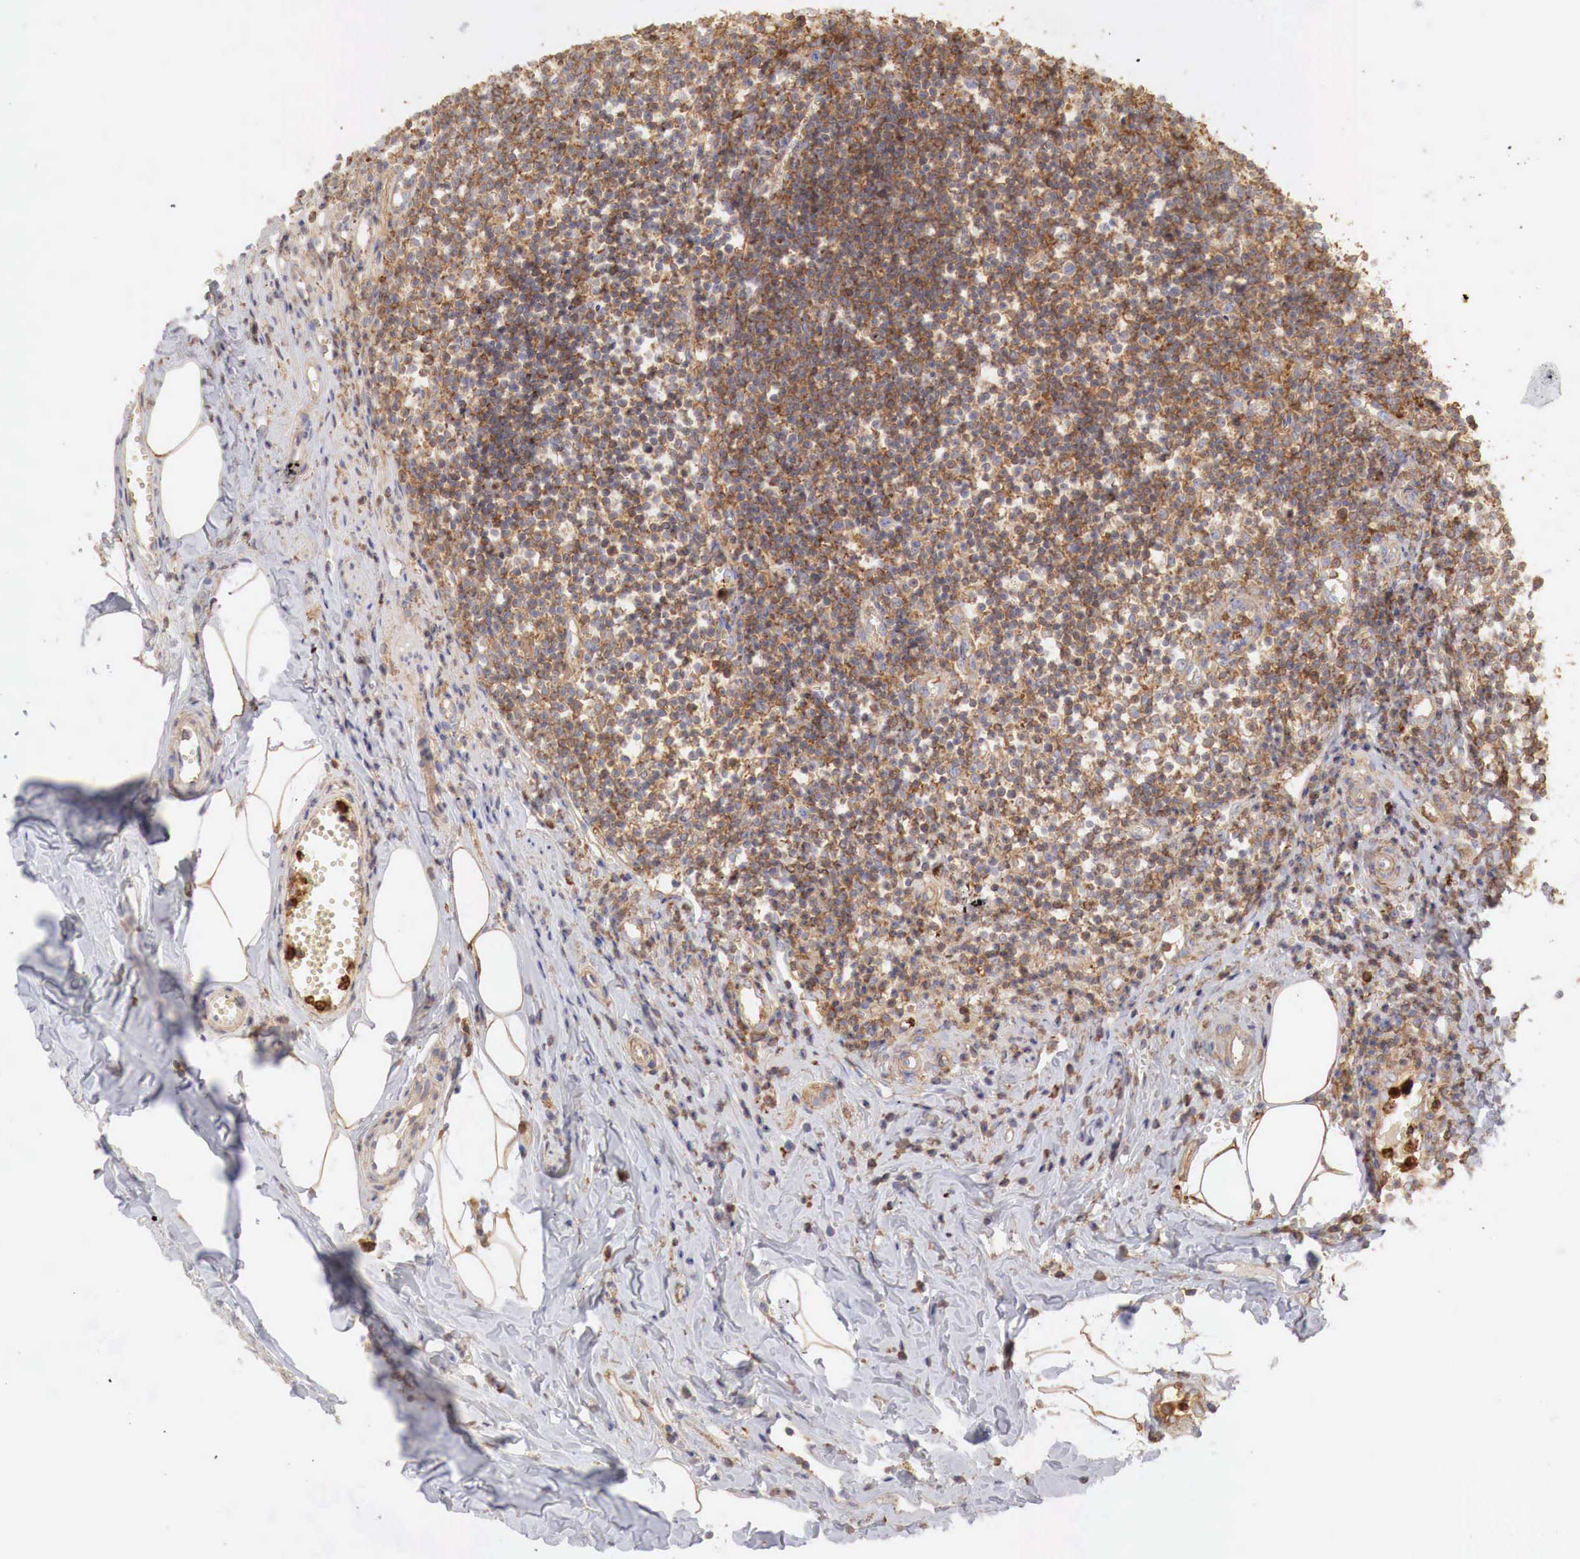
{"staining": {"intensity": "moderate", "quantity": "25%-75%", "location": "cytoplasmic/membranous"}, "tissue": "appendix", "cell_type": "Glandular cells", "image_type": "normal", "snomed": [{"axis": "morphology", "description": "Normal tissue, NOS"}, {"axis": "topography", "description": "Appendix"}], "caption": "Immunohistochemistry of unremarkable appendix shows medium levels of moderate cytoplasmic/membranous positivity in about 25%-75% of glandular cells.", "gene": "G6PD", "patient": {"sex": "female", "age": 19}}